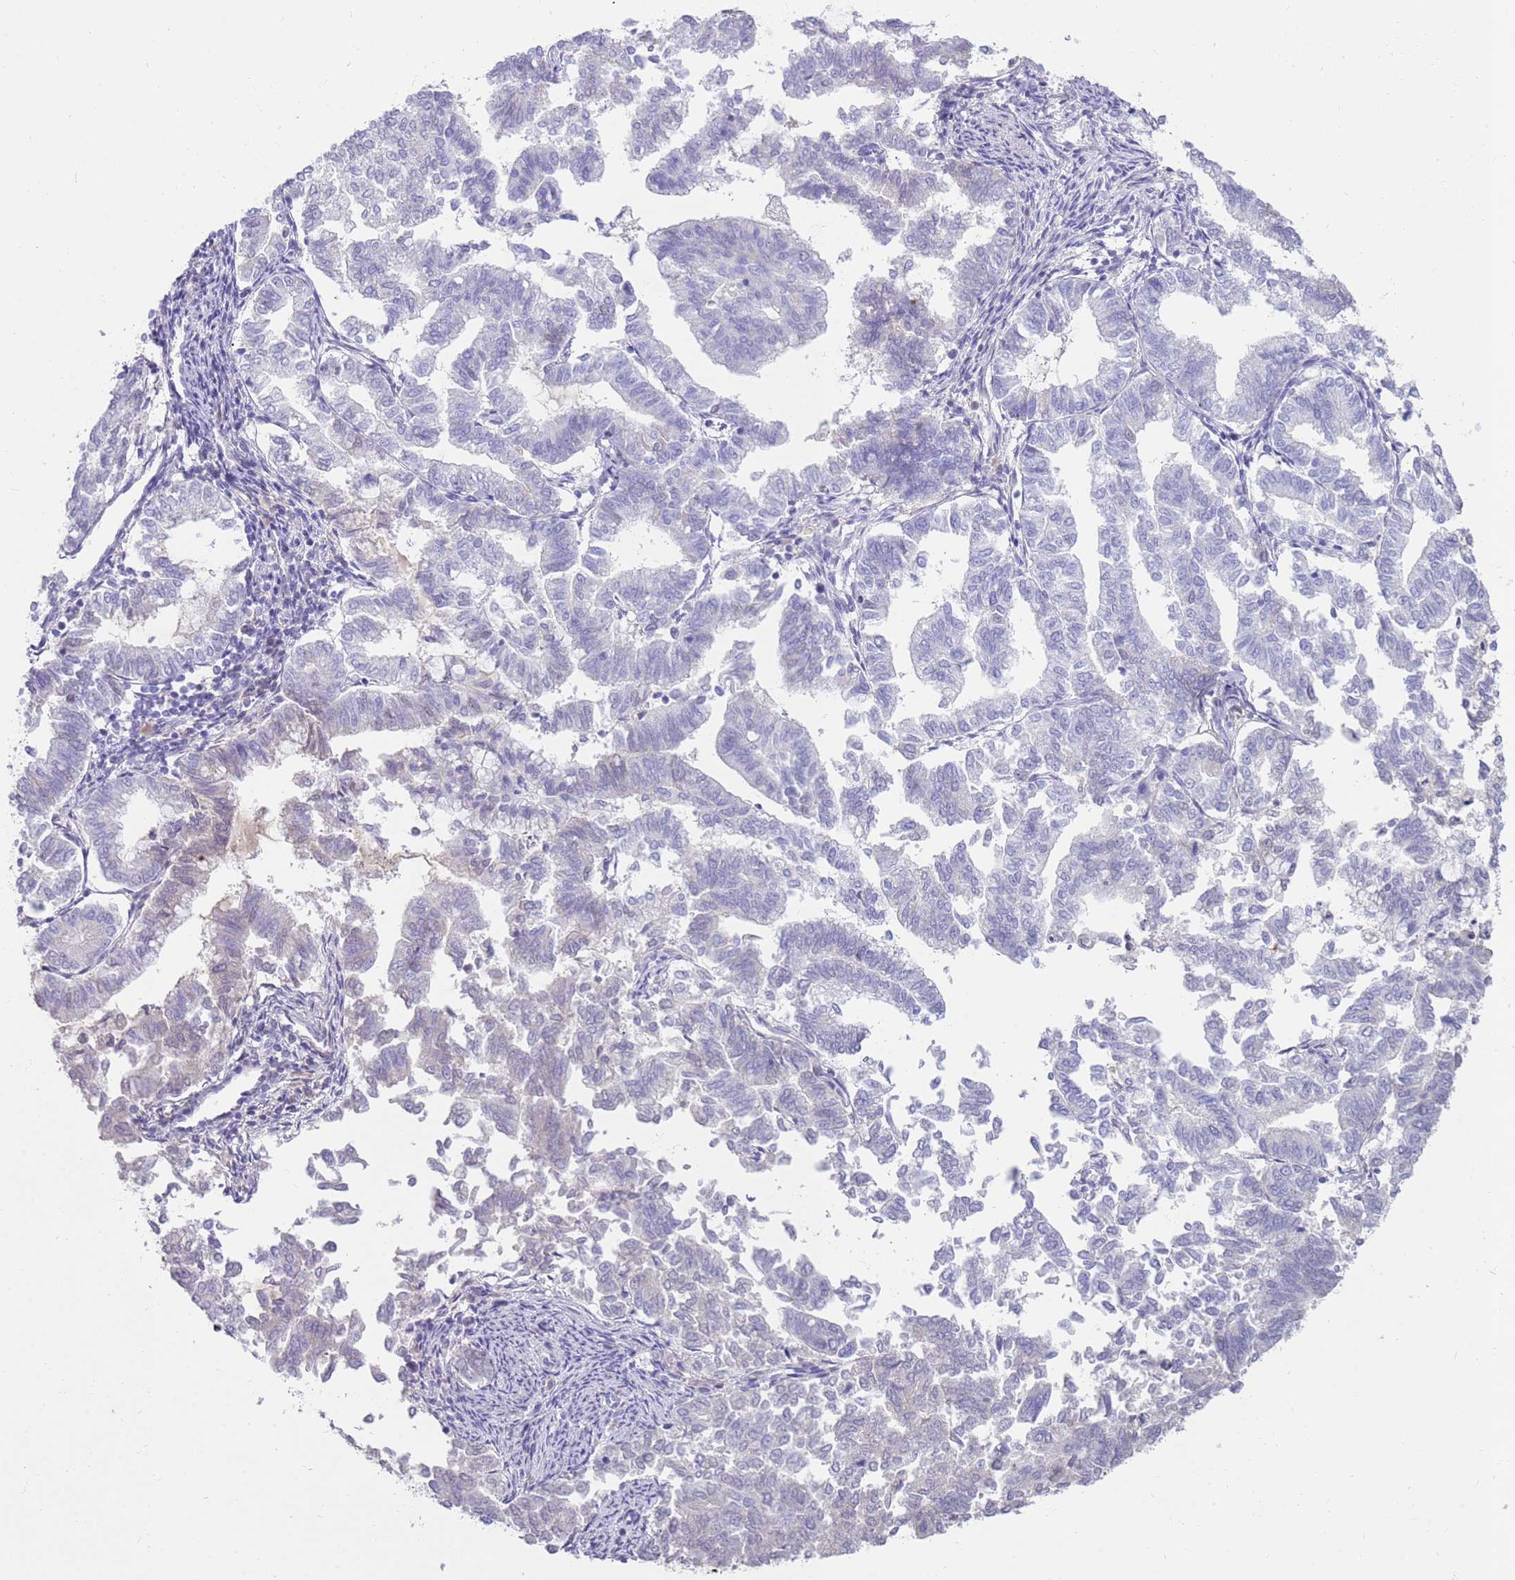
{"staining": {"intensity": "negative", "quantity": "none", "location": "none"}, "tissue": "endometrial cancer", "cell_type": "Tumor cells", "image_type": "cancer", "snomed": [{"axis": "morphology", "description": "Adenocarcinoma, NOS"}, {"axis": "topography", "description": "Endometrium"}], "caption": "The image exhibits no staining of tumor cells in endometrial adenocarcinoma.", "gene": "EVPLL", "patient": {"sex": "female", "age": 79}}